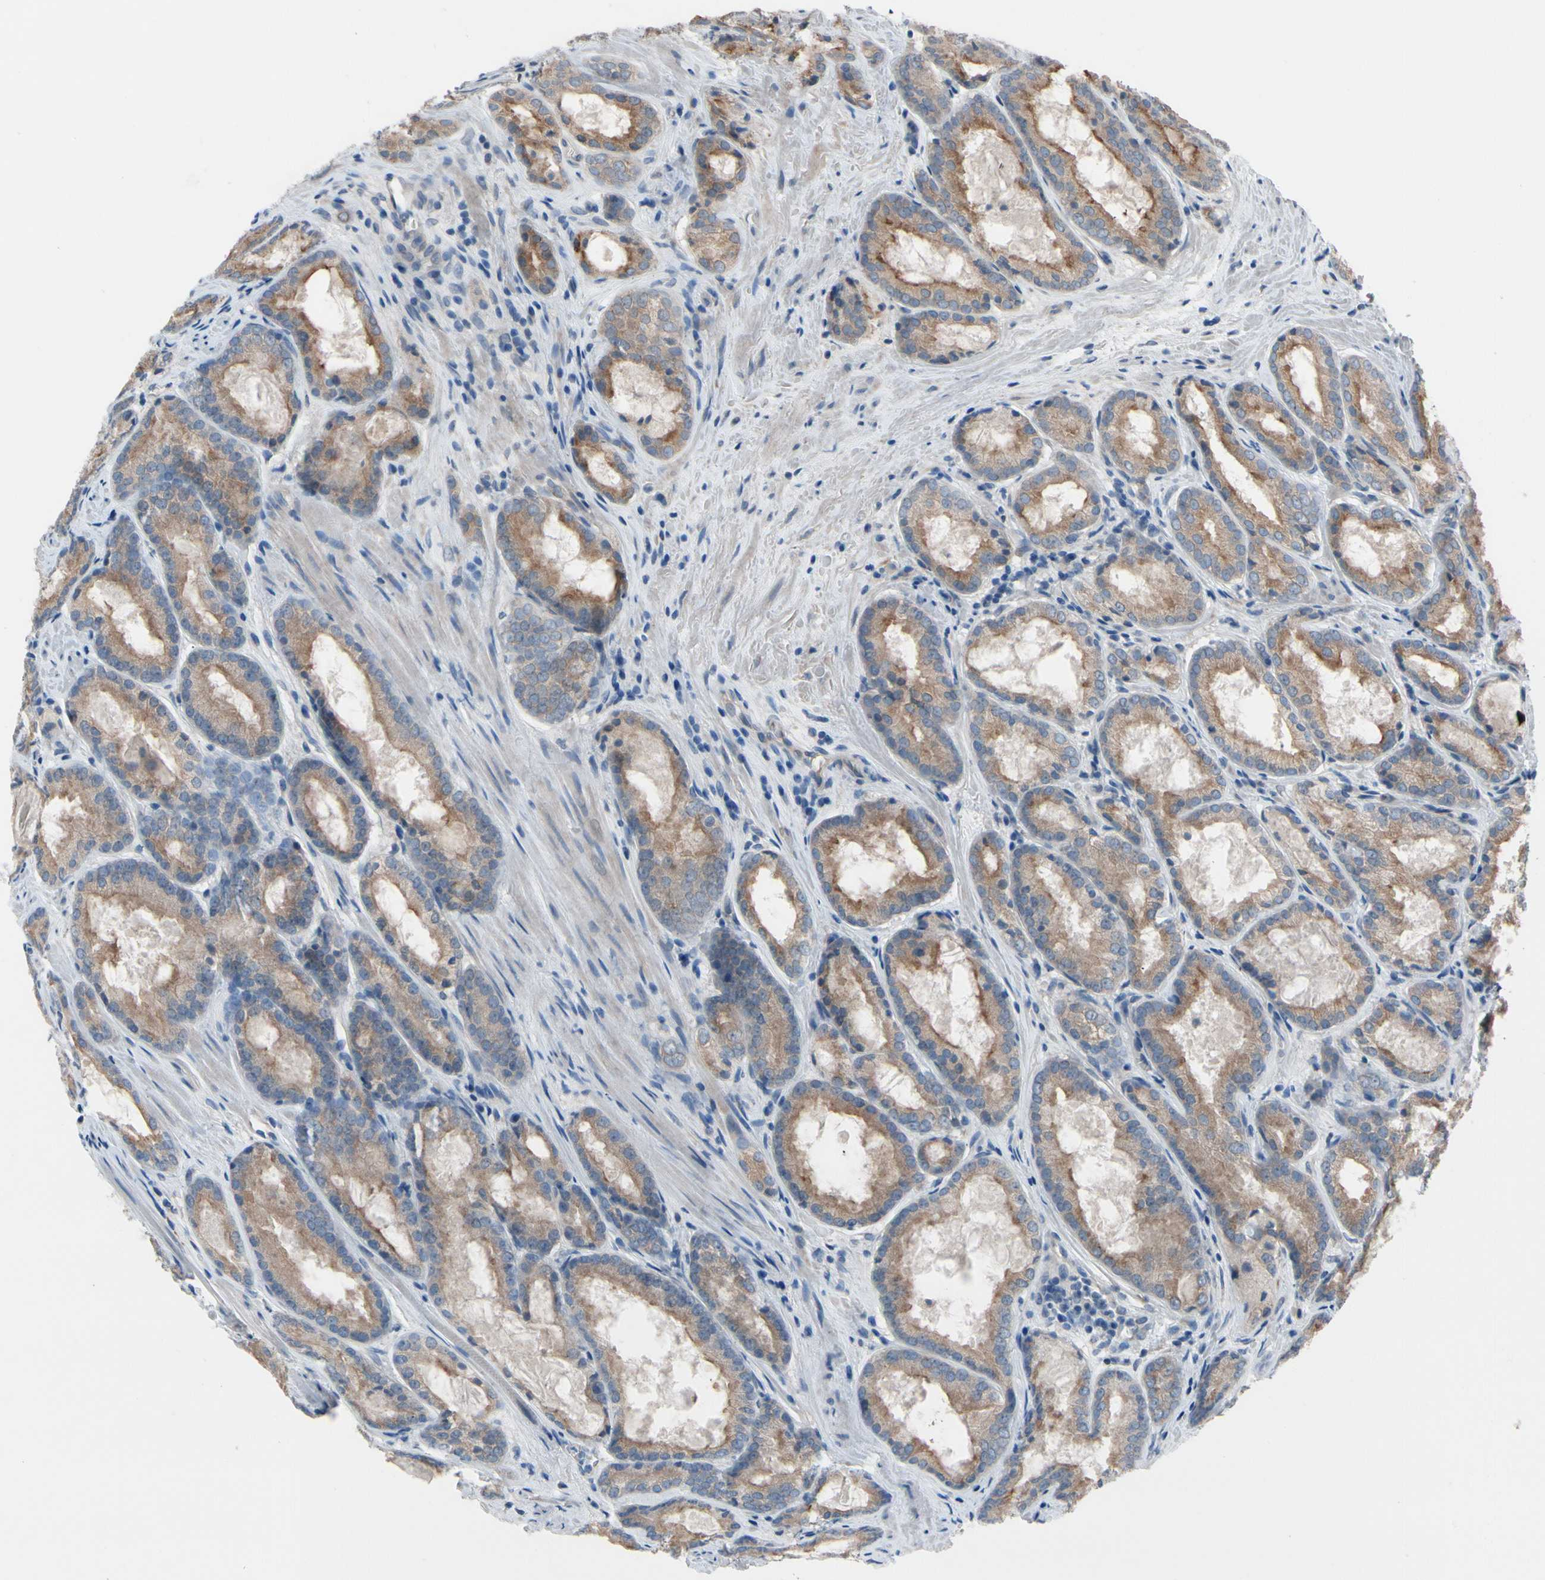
{"staining": {"intensity": "moderate", "quantity": ">75%", "location": "cytoplasmic/membranous"}, "tissue": "prostate cancer", "cell_type": "Tumor cells", "image_type": "cancer", "snomed": [{"axis": "morphology", "description": "Adenocarcinoma, Low grade"}, {"axis": "topography", "description": "Prostate"}], "caption": "IHC micrograph of prostate cancer (low-grade adenocarcinoma) stained for a protein (brown), which displays medium levels of moderate cytoplasmic/membranous expression in approximately >75% of tumor cells.", "gene": "PRXL2A", "patient": {"sex": "male", "age": 64}}